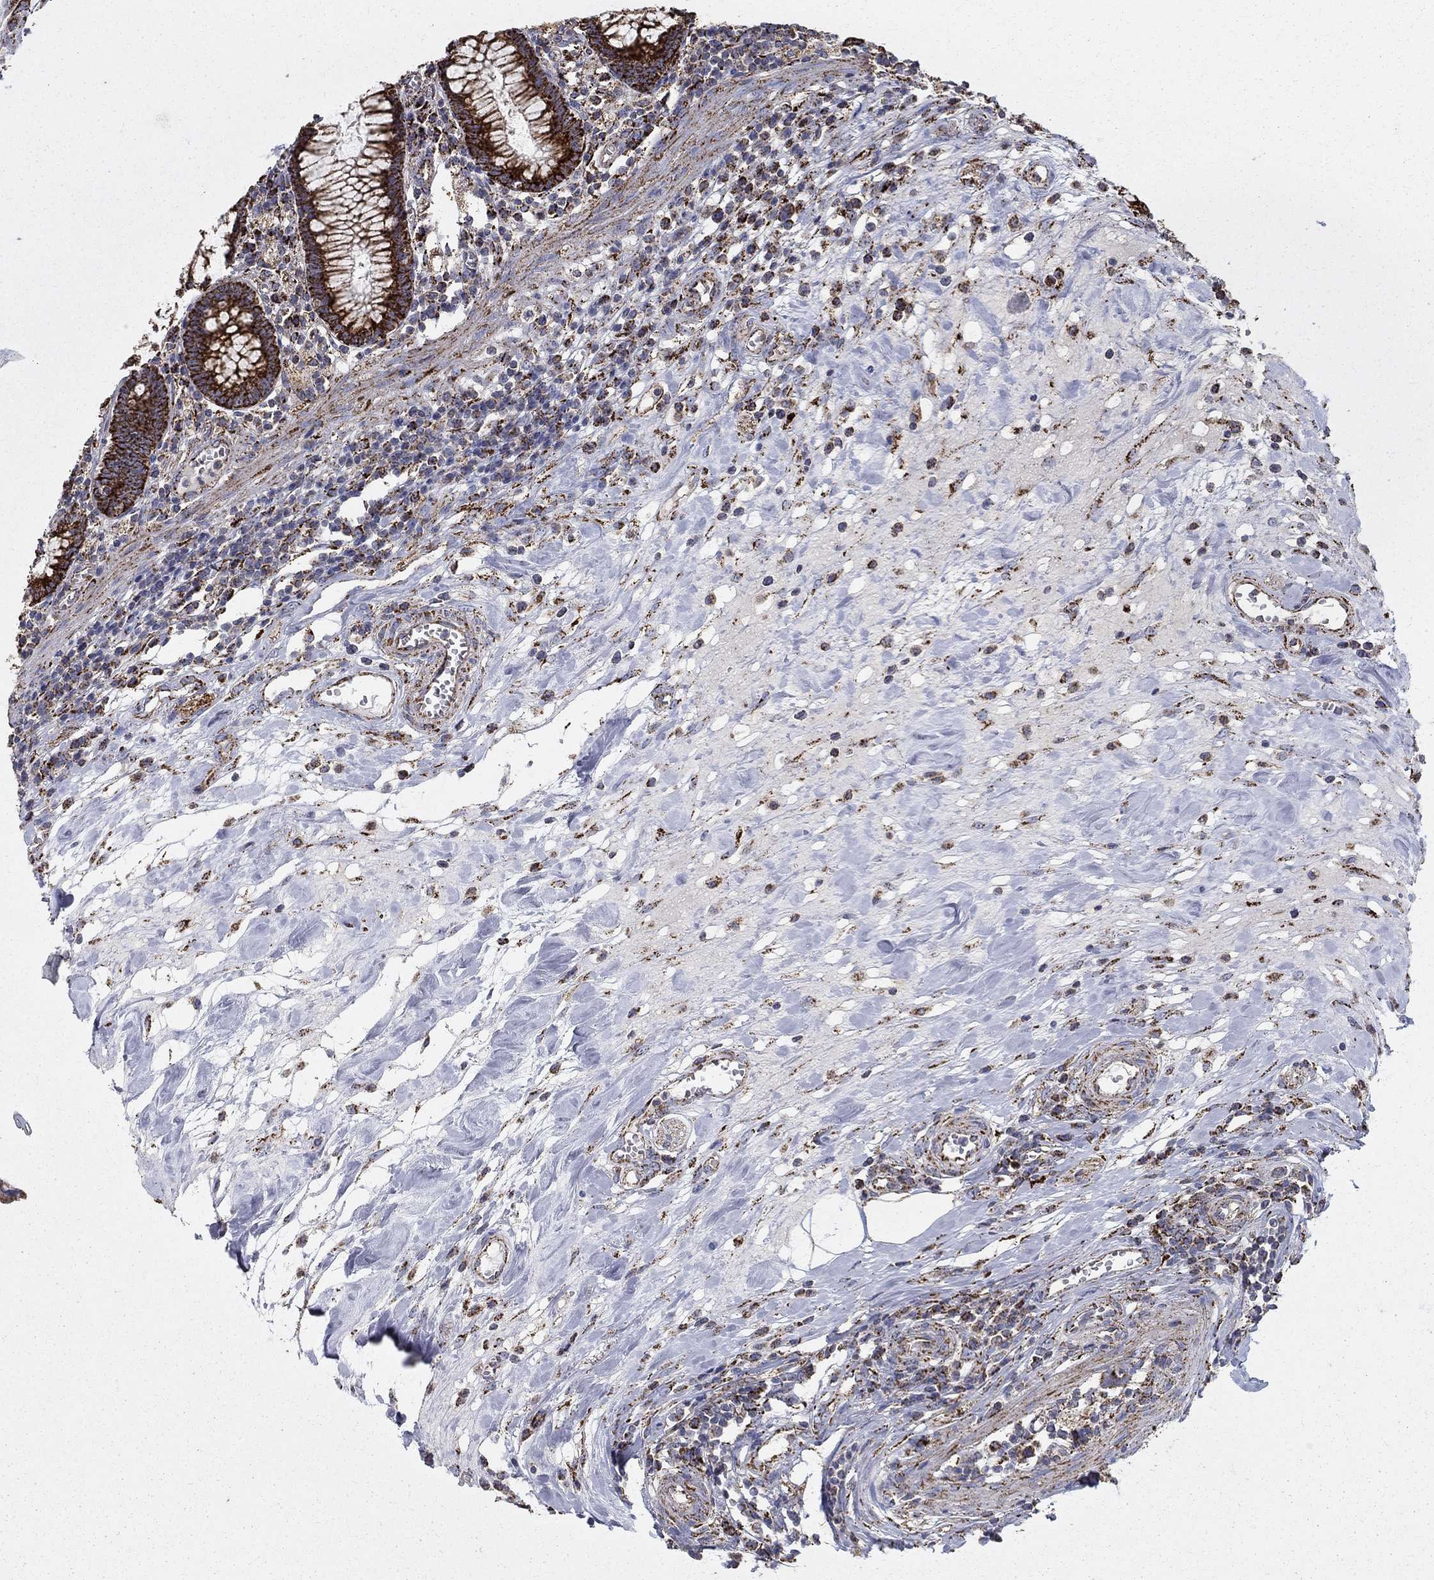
{"staining": {"intensity": "moderate", "quantity": ">75%", "location": "cytoplasmic/membranous"}, "tissue": "colon", "cell_type": "Endothelial cells", "image_type": "normal", "snomed": [{"axis": "morphology", "description": "Normal tissue, NOS"}, {"axis": "topography", "description": "Colon"}], "caption": "Protein staining of benign colon reveals moderate cytoplasmic/membranous positivity in about >75% of endothelial cells. Ihc stains the protein of interest in brown and the nuclei are stained blue.", "gene": "GCSH", "patient": {"sex": "male", "age": 65}}